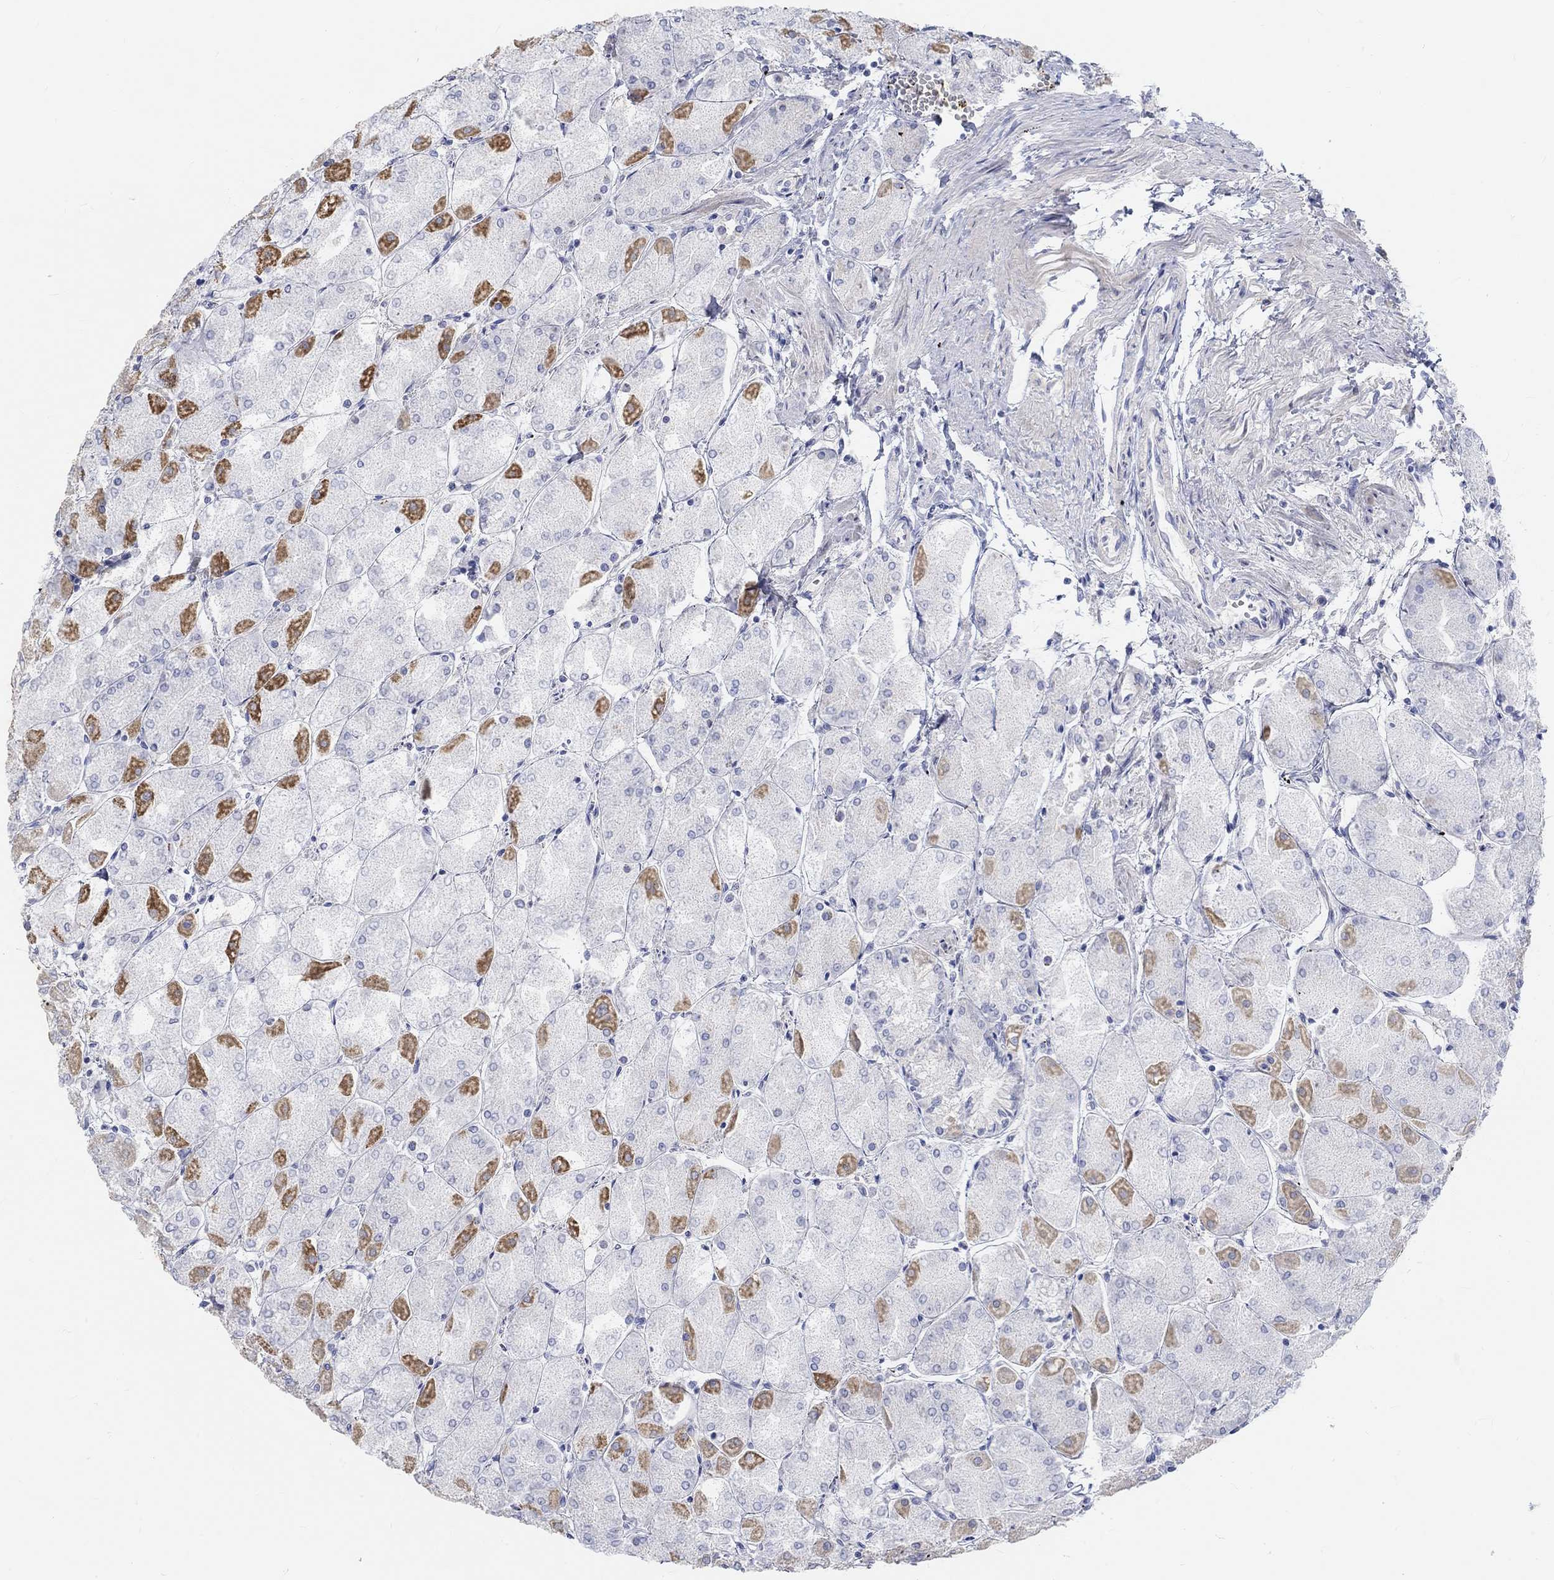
{"staining": {"intensity": "moderate", "quantity": "<25%", "location": "cytoplasmic/membranous"}, "tissue": "stomach", "cell_type": "Glandular cells", "image_type": "normal", "snomed": [{"axis": "morphology", "description": "Normal tissue, NOS"}, {"axis": "topography", "description": "Stomach, upper"}], "caption": "Immunohistochemical staining of normal human stomach reveals low levels of moderate cytoplasmic/membranous expression in about <25% of glandular cells.", "gene": "NAV3", "patient": {"sex": "male", "age": 60}}